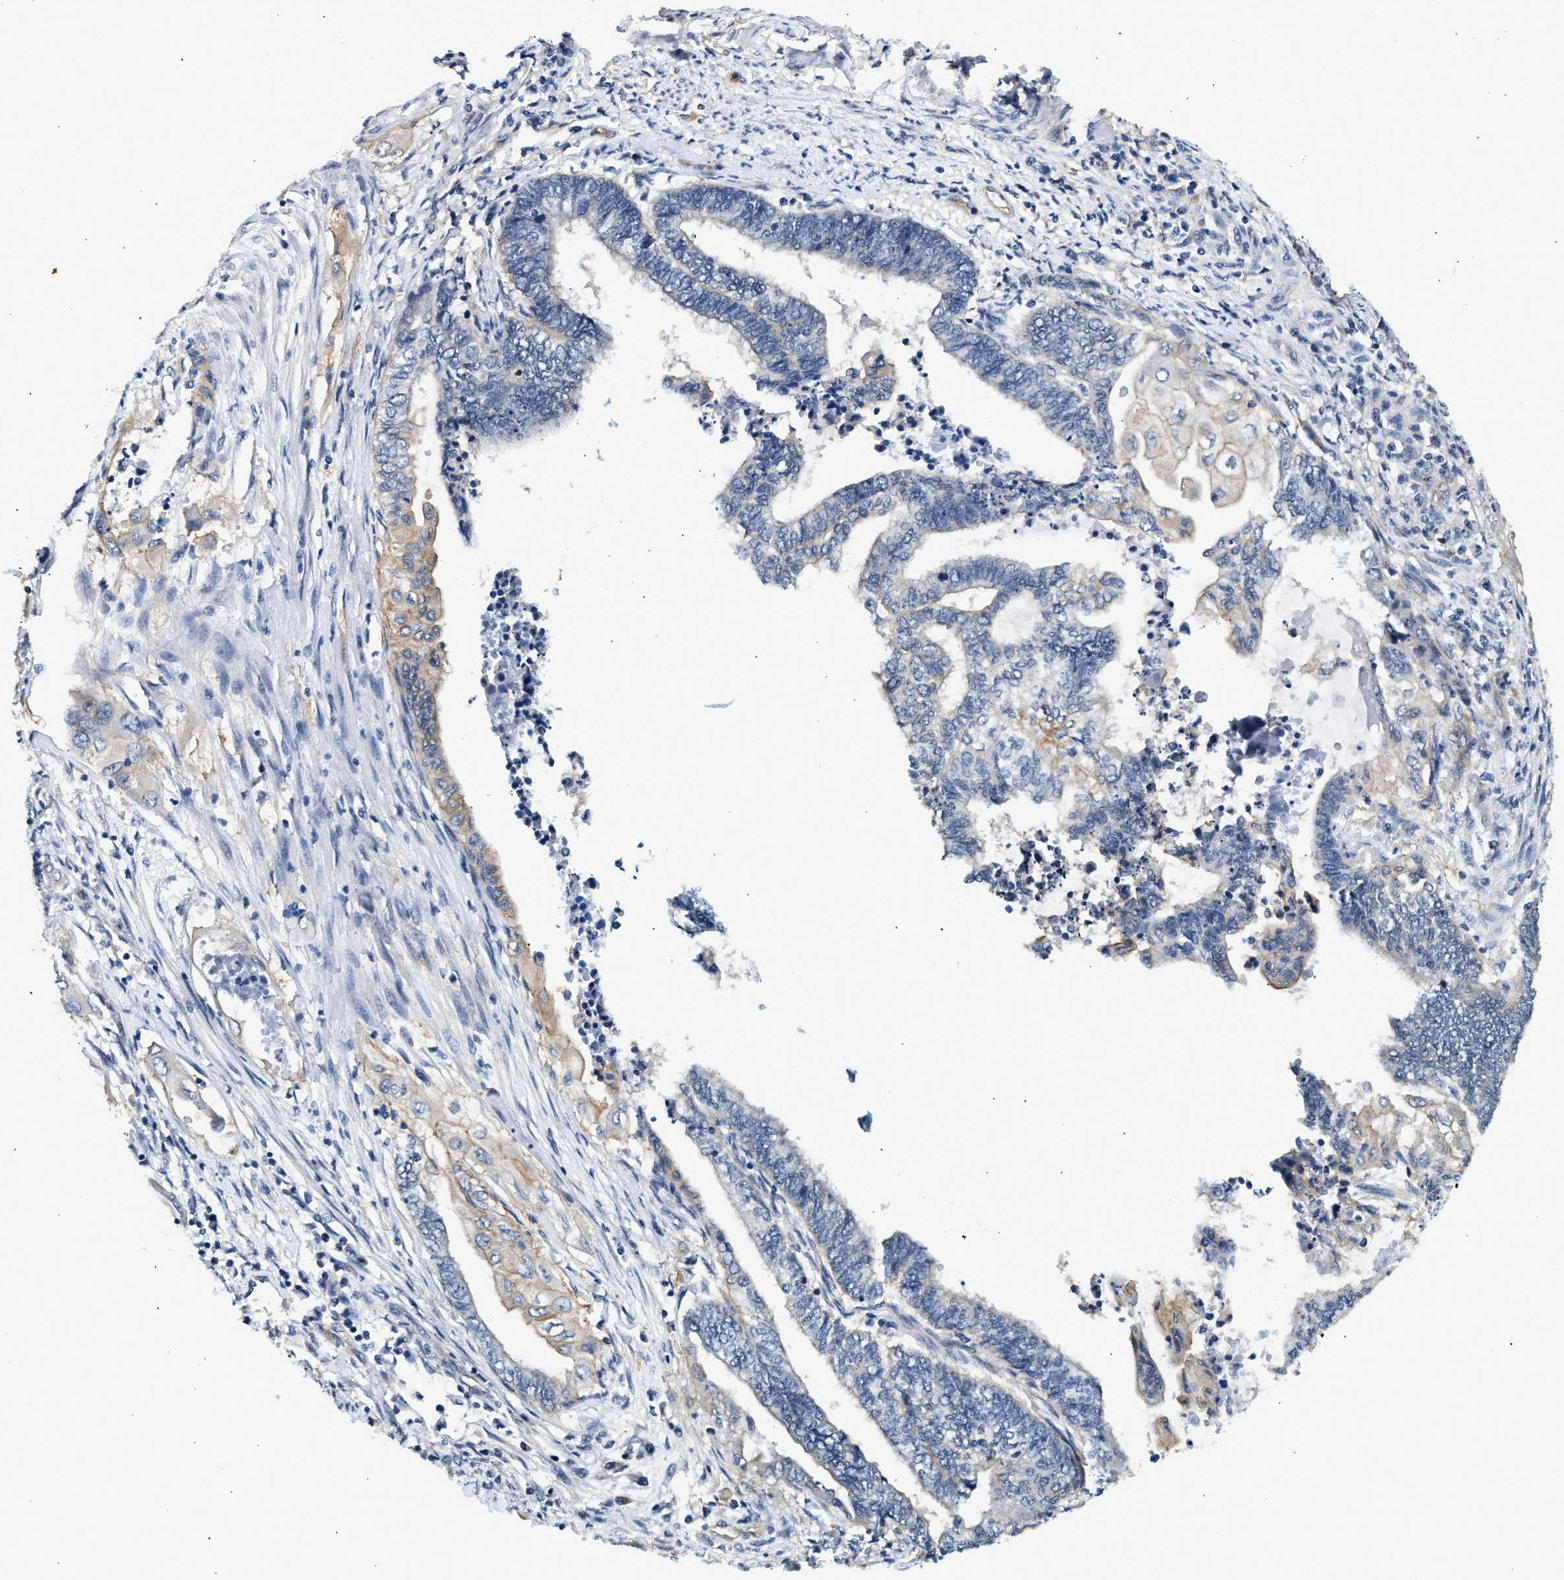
{"staining": {"intensity": "weak", "quantity": "<25%", "location": "cytoplasmic/membranous"}, "tissue": "endometrial cancer", "cell_type": "Tumor cells", "image_type": "cancer", "snomed": [{"axis": "morphology", "description": "Adenocarcinoma, NOS"}, {"axis": "topography", "description": "Uterus"}, {"axis": "topography", "description": "Endometrium"}], "caption": "The photomicrograph exhibits no staining of tumor cells in endometrial cancer (adenocarcinoma). The staining was performed using DAB (3,3'-diaminobenzidine) to visualize the protein expression in brown, while the nuclei were stained in blue with hematoxylin (Magnification: 20x).", "gene": "DUSP14", "patient": {"sex": "female", "age": 70}}